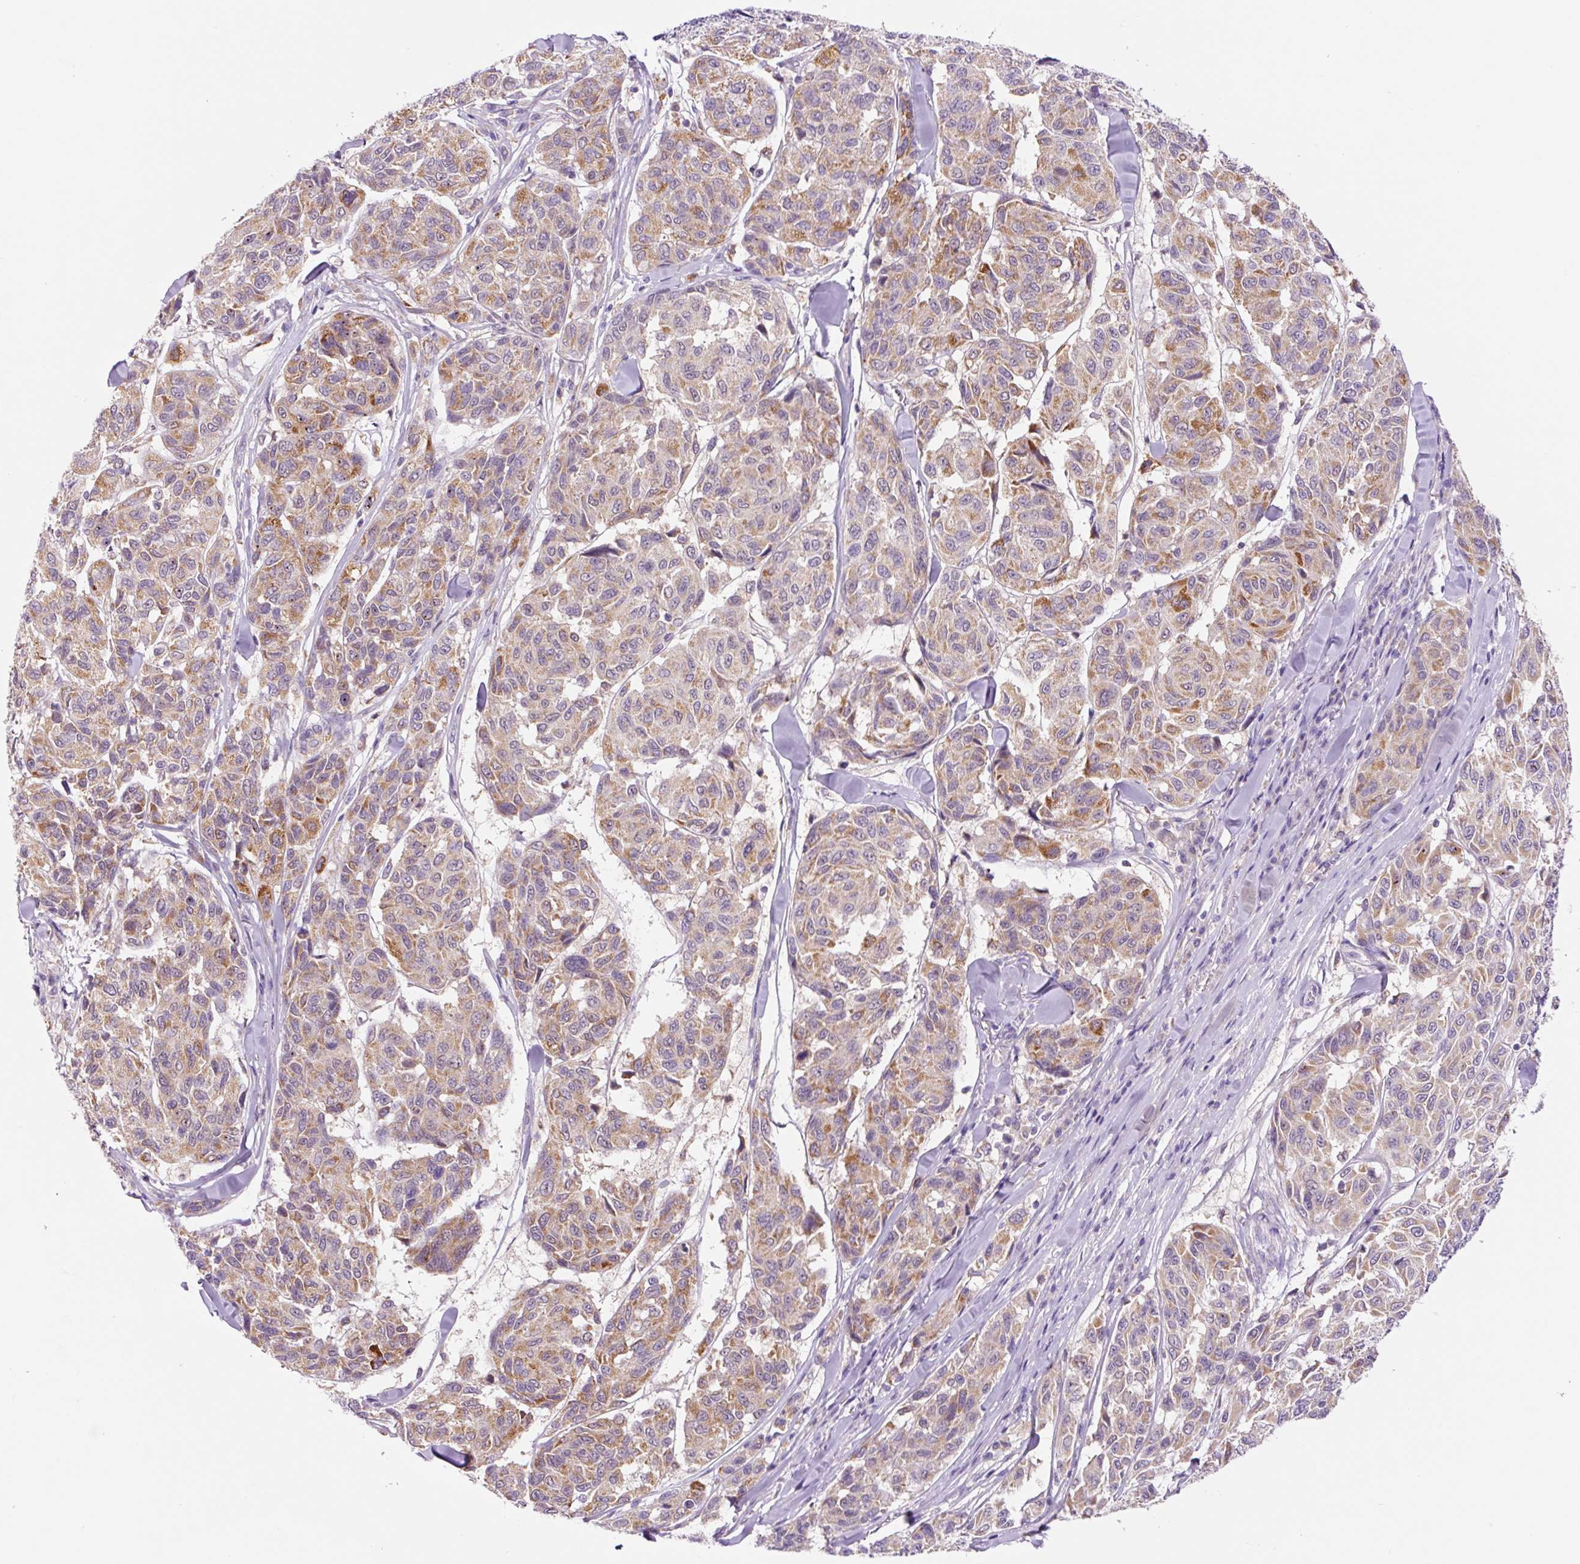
{"staining": {"intensity": "moderate", "quantity": "25%-75%", "location": "cytoplasmic/membranous"}, "tissue": "melanoma", "cell_type": "Tumor cells", "image_type": "cancer", "snomed": [{"axis": "morphology", "description": "Malignant melanoma, NOS"}, {"axis": "topography", "description": "Skin"}], "caption": "A high-resolution image shows IHC staining of malignant melanoma, which reveals moderate cytoplasmic/membranous expression in about 25%-75% of tumor cells.", "gene": "PCK2", "patient": {"sex": "female", "age": 66}}